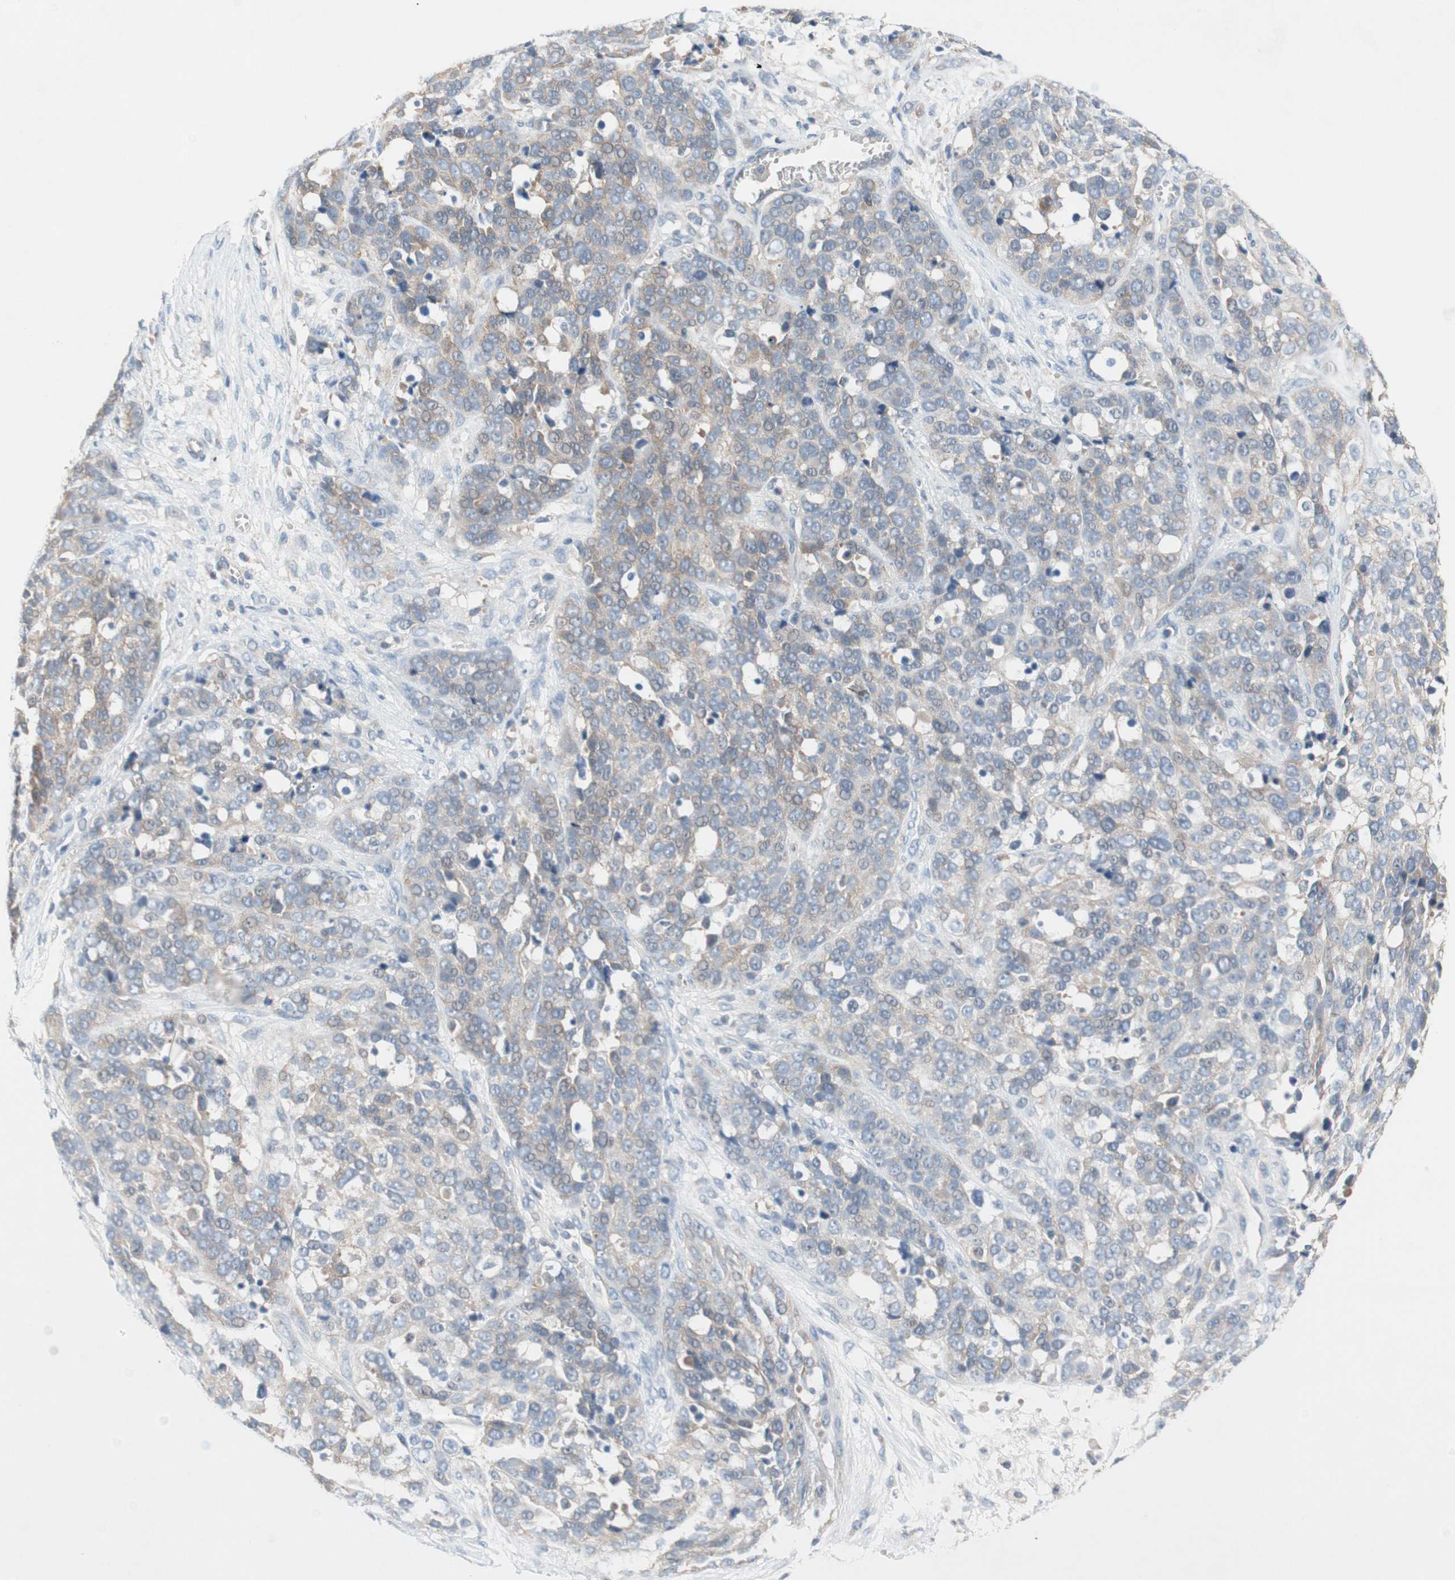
{"staining": {"intensity": "weak", "quantity": "<25%", "location": "cytoplasmic/membranous"}, "tissue": "ovarian cancer", "cell_type": "Tumor cells", "image_type": "cancer", "snomed": [{"axis": "morphology", "description": "Cystadenocarcinoma, serous, NOS"}, {"axis": "topography", "description": "Ovary"}], "caption": "Protein analysis of ovarian cancer (serous cystadenocarcinoma) displays no significant expression in tumor cells.", "gene": "GLUL", "patient": {"sex": "female", "age": 44}}